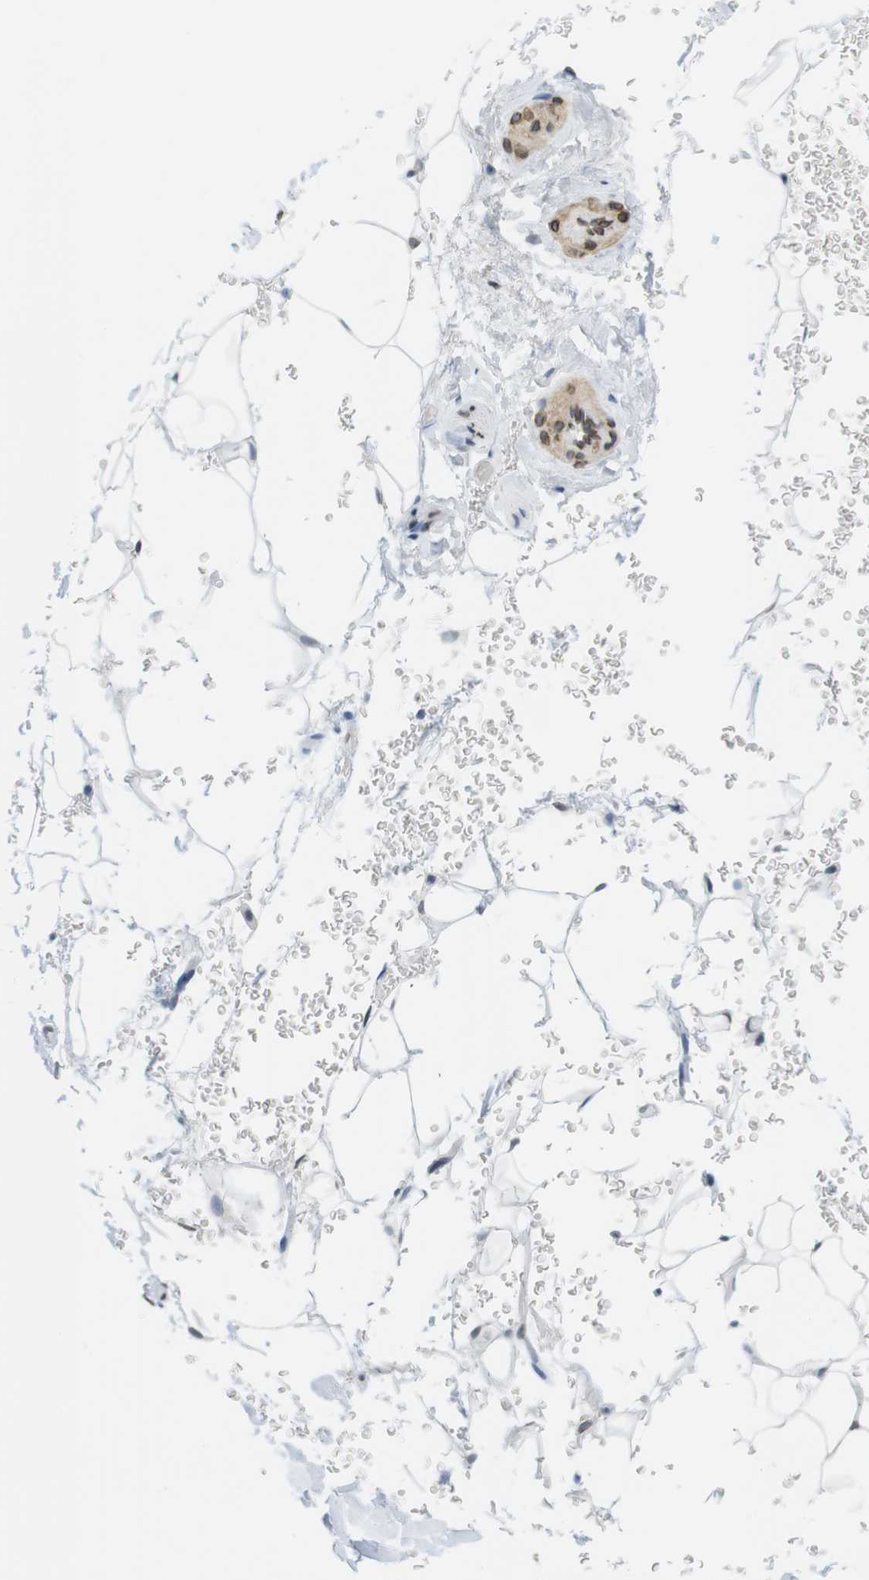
{"staining": {"intensity": "negative", "quantity": "none", "location": "none"}, "tissue": "adipose tissue", "cell_type": "Adipocytes", "image_type": "normal", "snomed": [{"axis": "morphology", "description": "Normal tissue, NOS"}, {"axis": "topography", "description": "Peripheral nerve tissue"}], "caption": "Immunohistochemistry image of unremarkable adipose tissue: adipose tissue stained with DAB (3,3'-diaminobenzidine) displays no significant protein staining in adipocytes.", "gene": "ARL6IP6", "patient": {"sex": "male", "age": 70}}